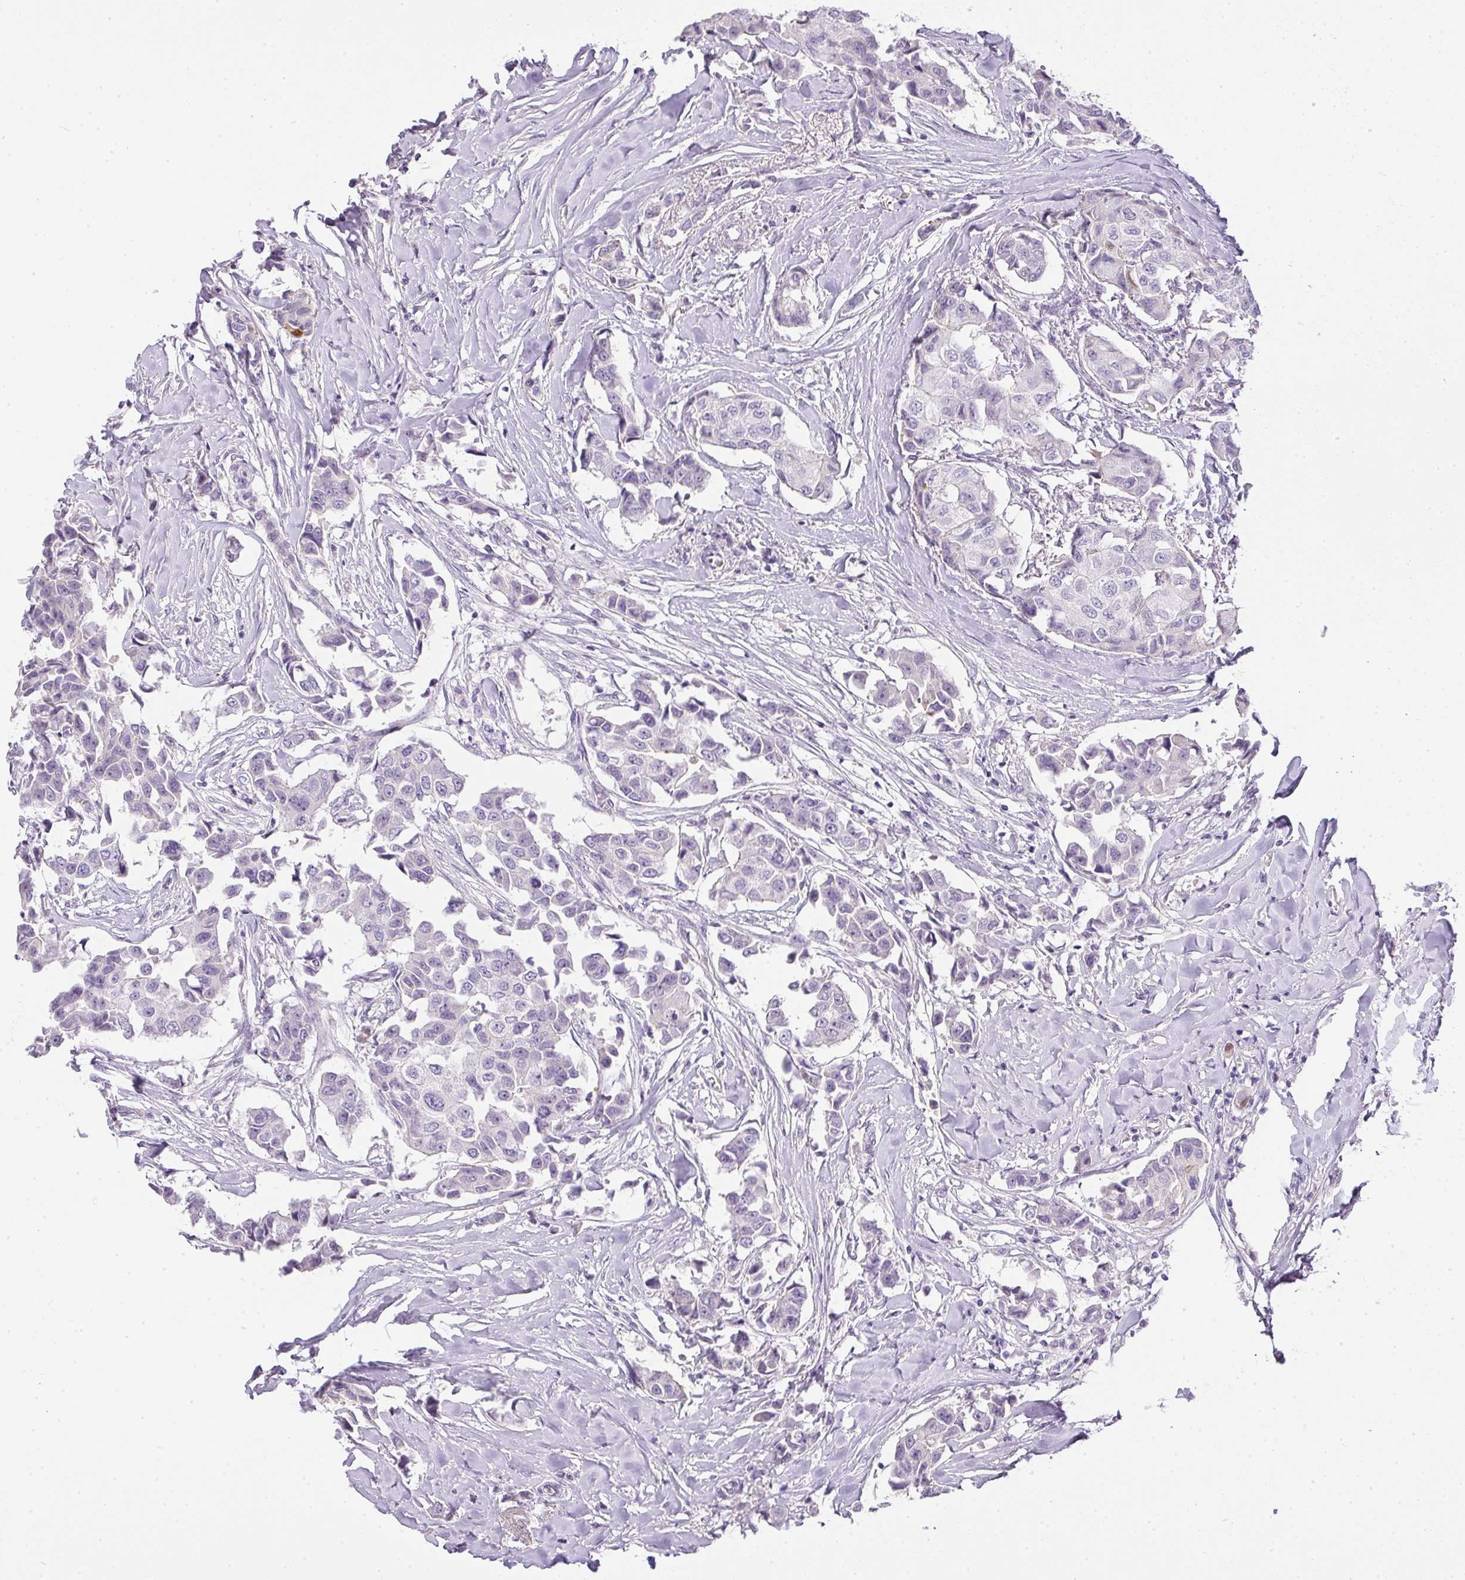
{"staining": {"intensity": "negative", "quantity": "none", "location": "none"}, "tissue": "breast cancer", "cell_type": "Tumor cells", "image_type": "cancer", "snomed": [{"axis": "morphology", "description": "Duct carcinoma"}, {"axis": "topography", "description": "Breast"}], "caption": "The image reveals no staining of tumor cells in breast cancer.", "gene": "RAX2", "patient": {"sex": "female", "age": 80}}